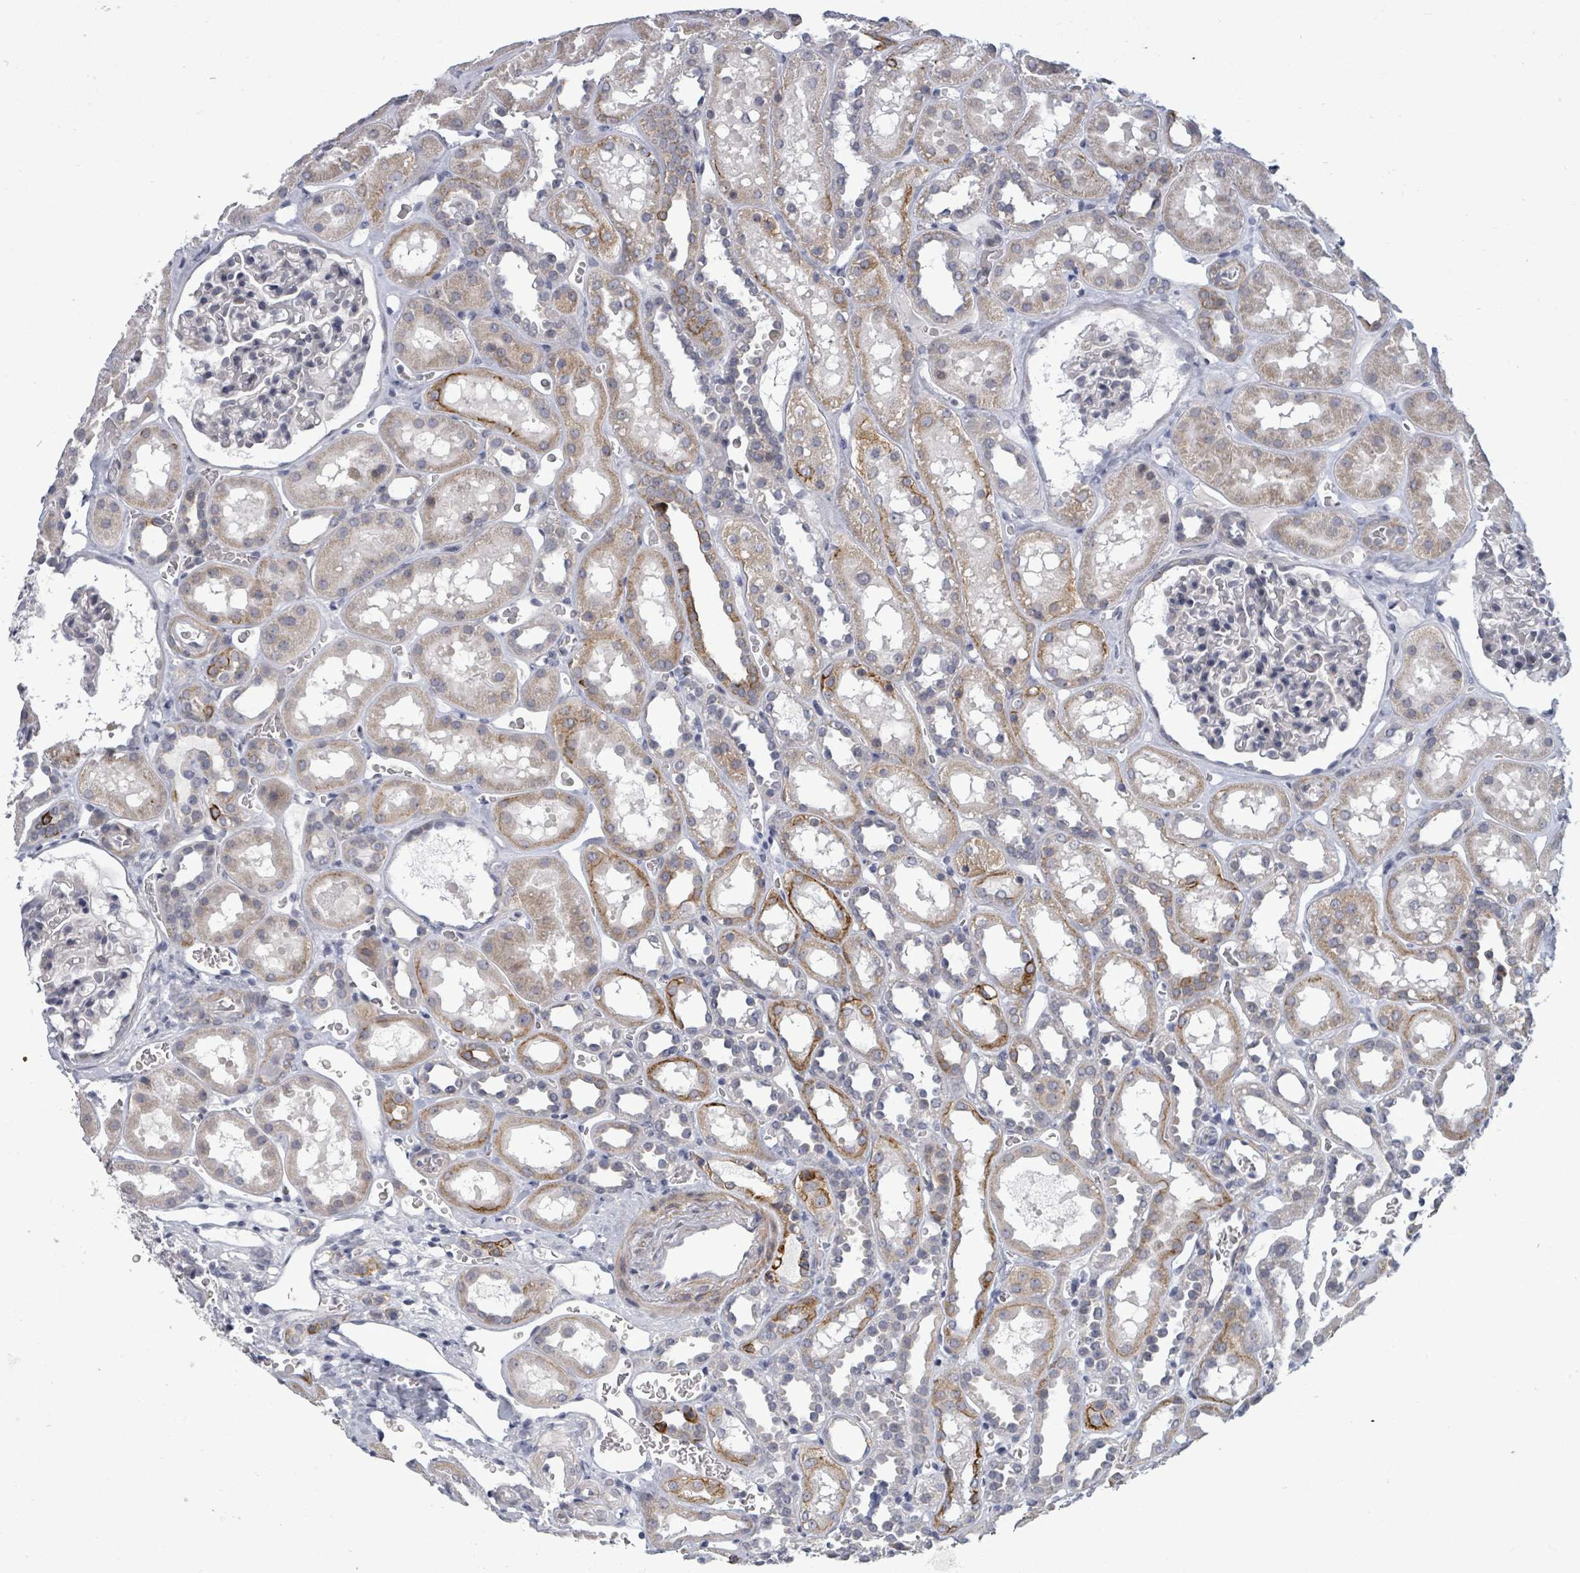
{"staining": {"intensity": "negative", "quantity": "none", "location": "none"}, "tissue": "kidney", "cell_type": "Cells in glomeruli", "image_type": "normal", "snomed": [{"axis": "morphology", "description": "Normal tissue, NOS"}, {"axis": "topography", "description": "Kidney"}], "caption": "Immunohistochemical staining of normal kidney shows no significant staining in cells in glomeruli. (Stains: DAB immunohistochemistry with hematoxylin counter stain, Microscopy: brightfield microscopy at high magnification).", "gene": "PTPN20", "patient": {"sex": "female", "age": 41}}